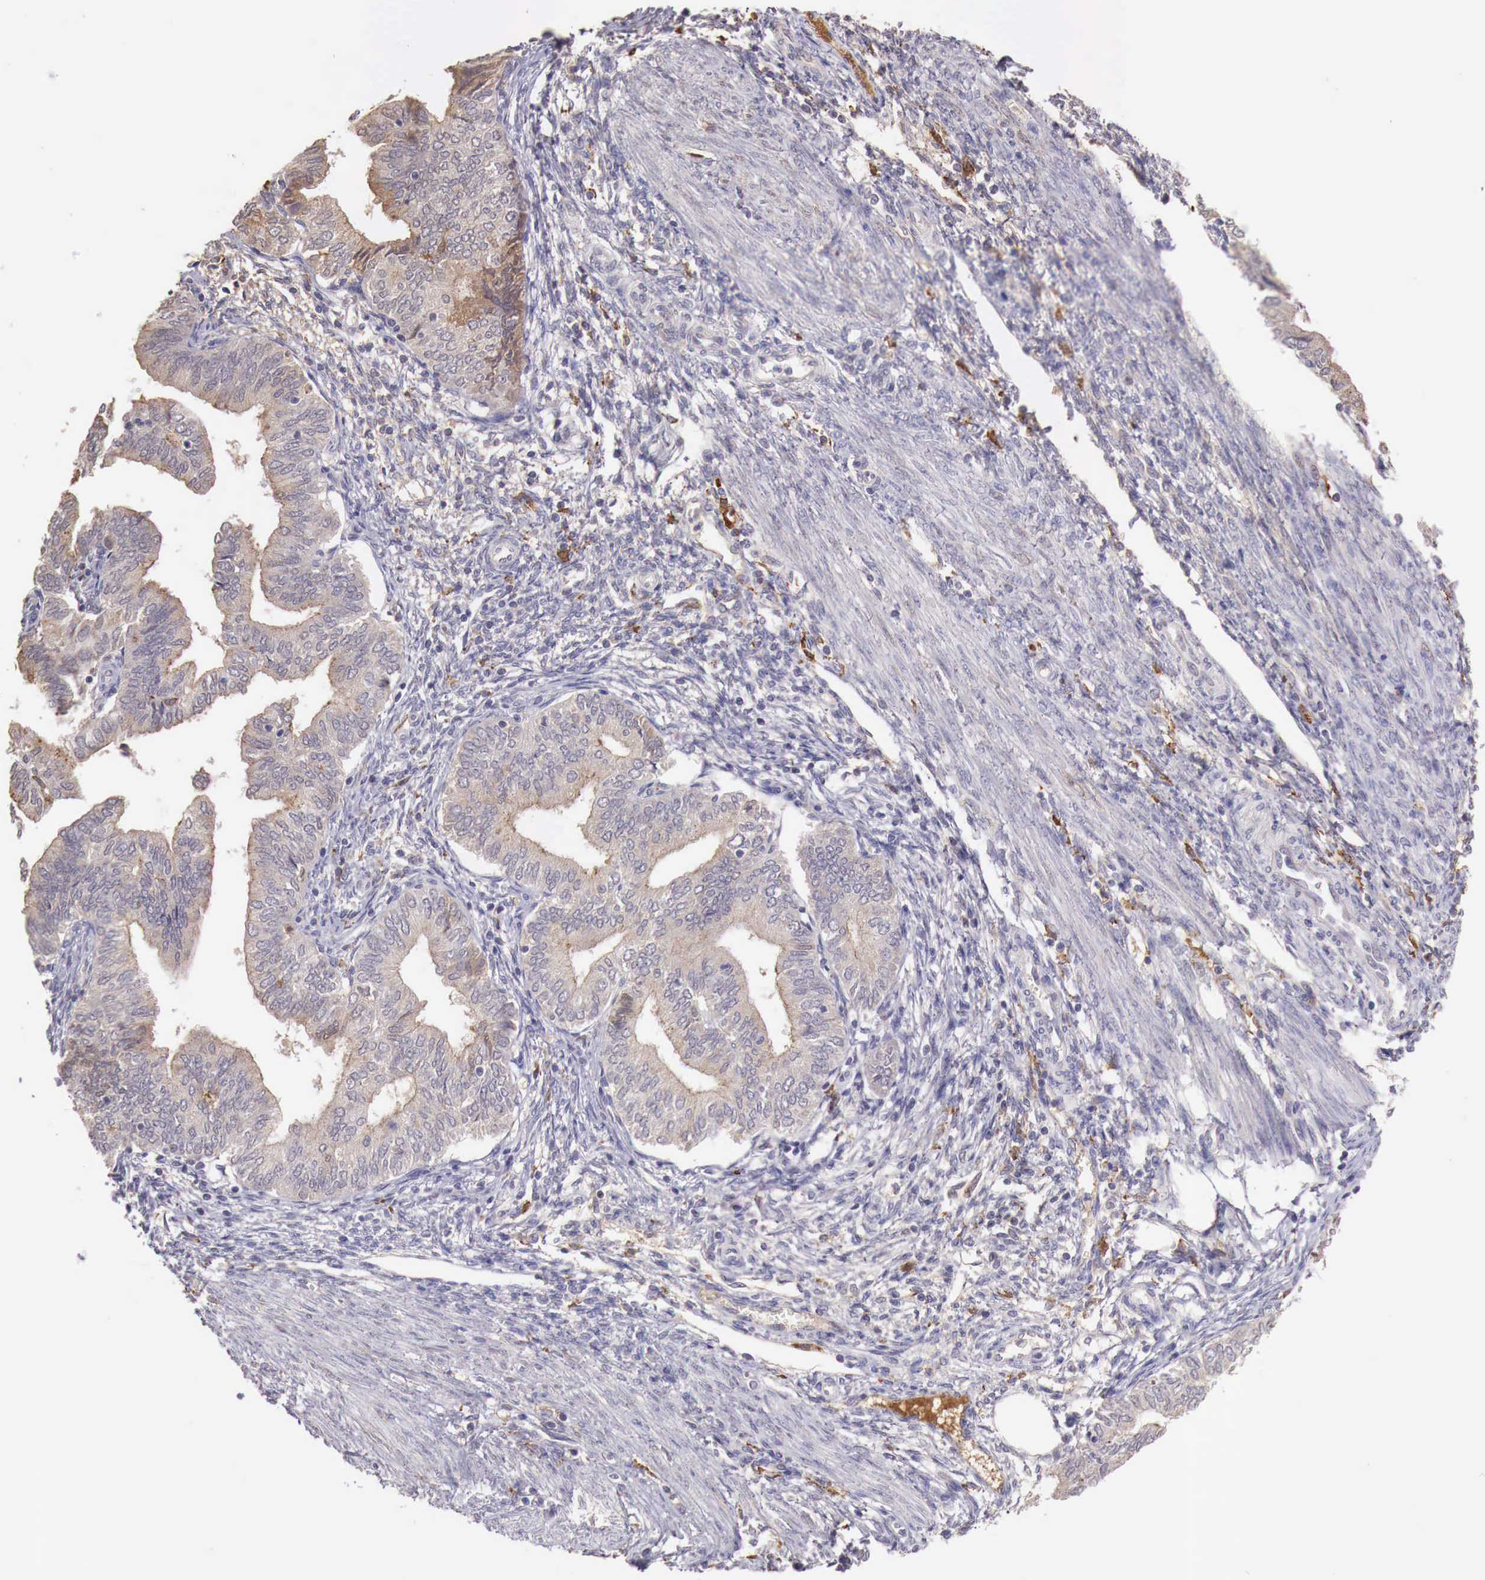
{"staining": {"intensity": "moderate", "quantity": ">75%", "location": "cytoplasmic/membranous"}, "tissue": "endometrial cancer", "cell_type": "Tumor cells", "image_type": "cancer", "snomed": [{"axis": "morphology", "description": "Adenocarcinoma, NOS"}, {"axis": "topography", "description": "Endometrium"}], "caption": "A histopathology image of adenocarcinoma (endometrial) stained for a protein displays moderate cytoplasmic/membranous brown staining in tumor cells.", "gene": "CHRDL1", "patient": {"sex": "female", "age": 51}}